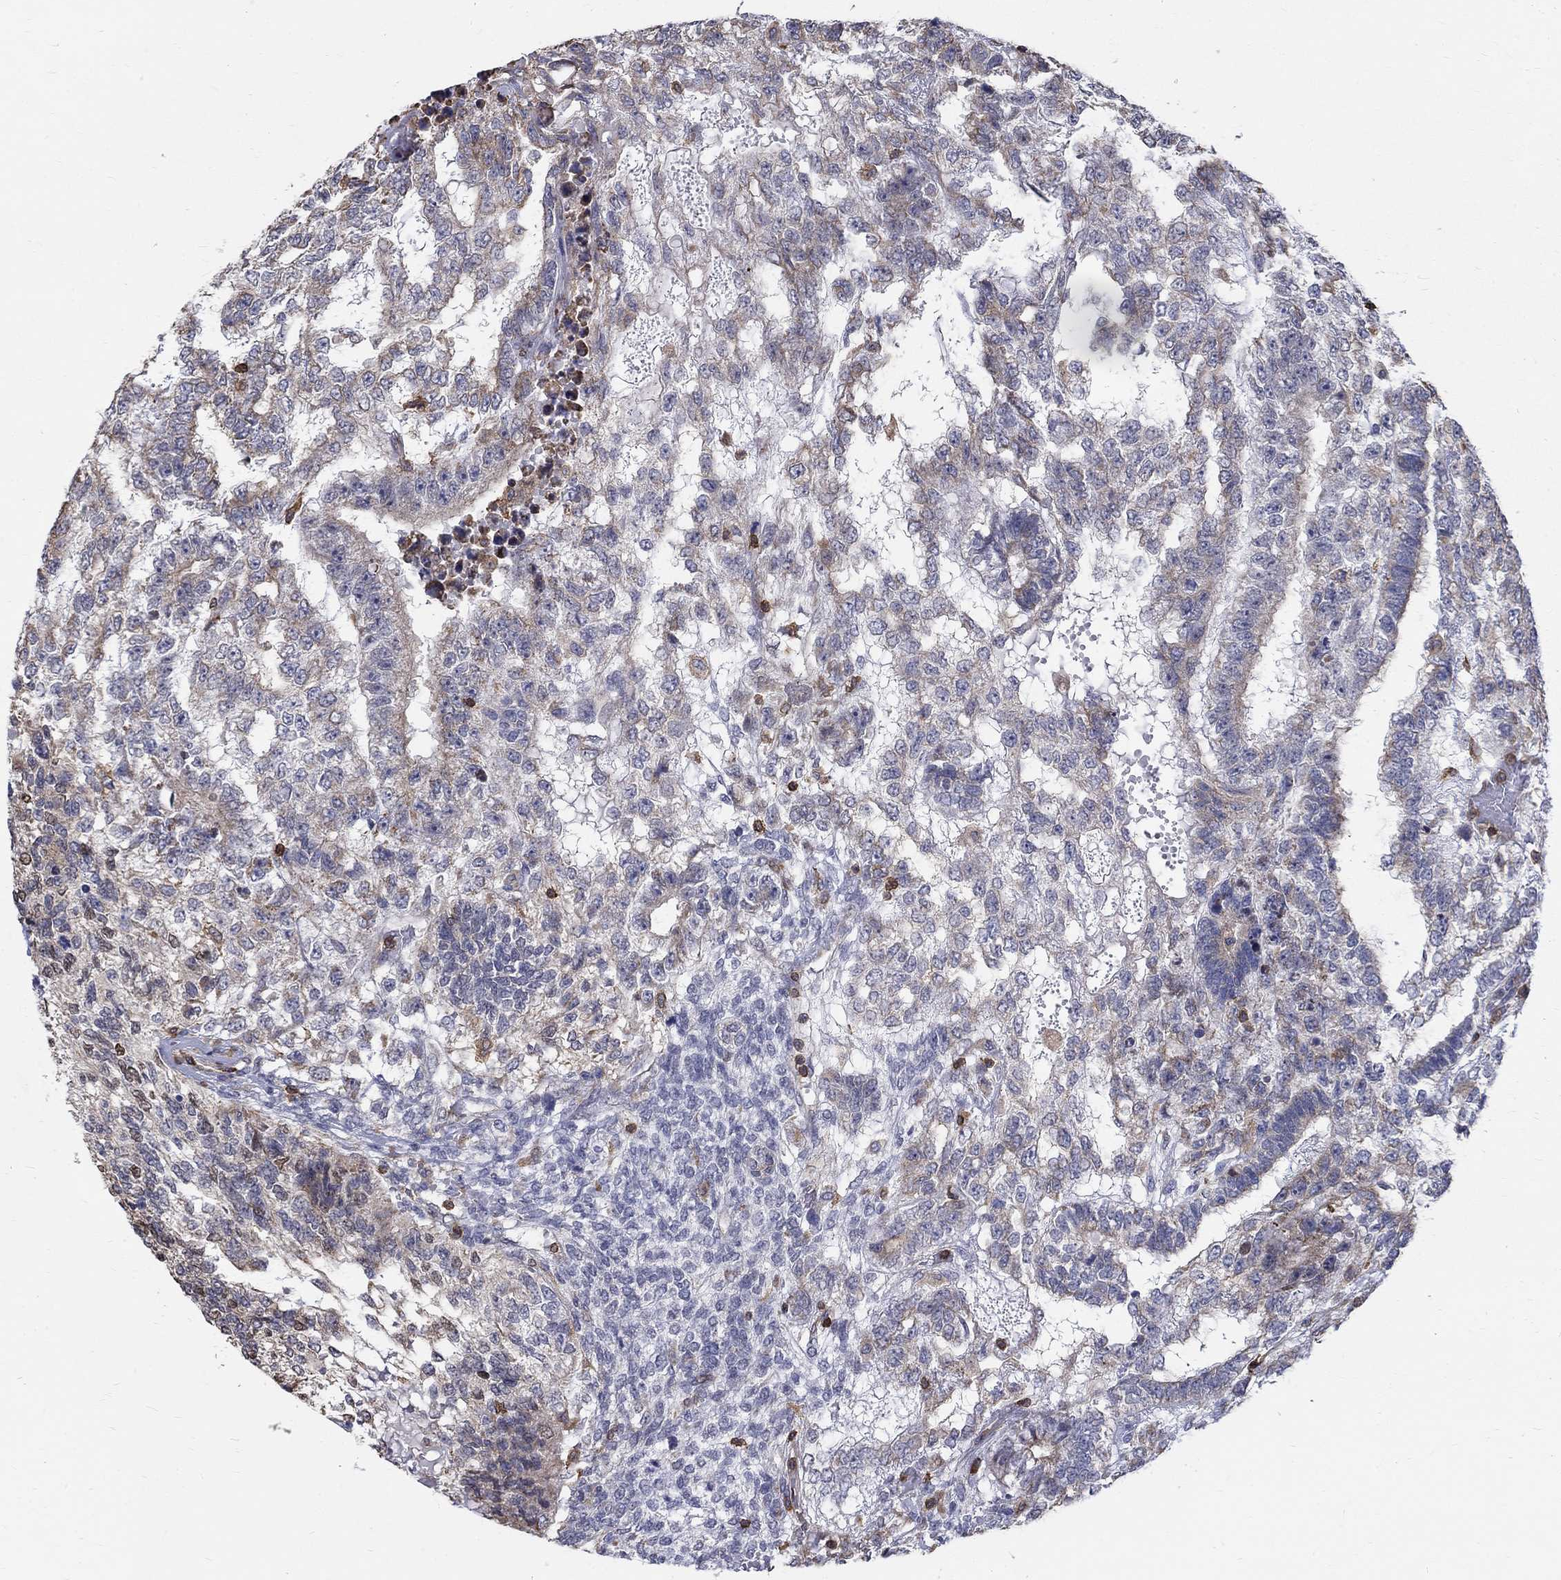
{"staining": {"intensity": "weak", "quantity": "25%-75%", "location": "cytoplasmic/membranous"}, "tissue": "testis cancer", "cell_type": "Tumor cells", "image_type": "cancer", "snomed": [{"axis": "morphology", "description": "Seminoma, NOS"}, {"axis": "morphology", "description": "Carcinoma, Embryonal, NOS"}, {"axis": "topography", "description": "Testis"}], "caption": "Immunohistochemical staining of seminoma (testis) exhibits weak cytoplasmic/membranous protein positivity in approximately 25%-75% of tumor cells.", "gene": "AGAP2", "patient": {"sex": "male", "age": 41}}